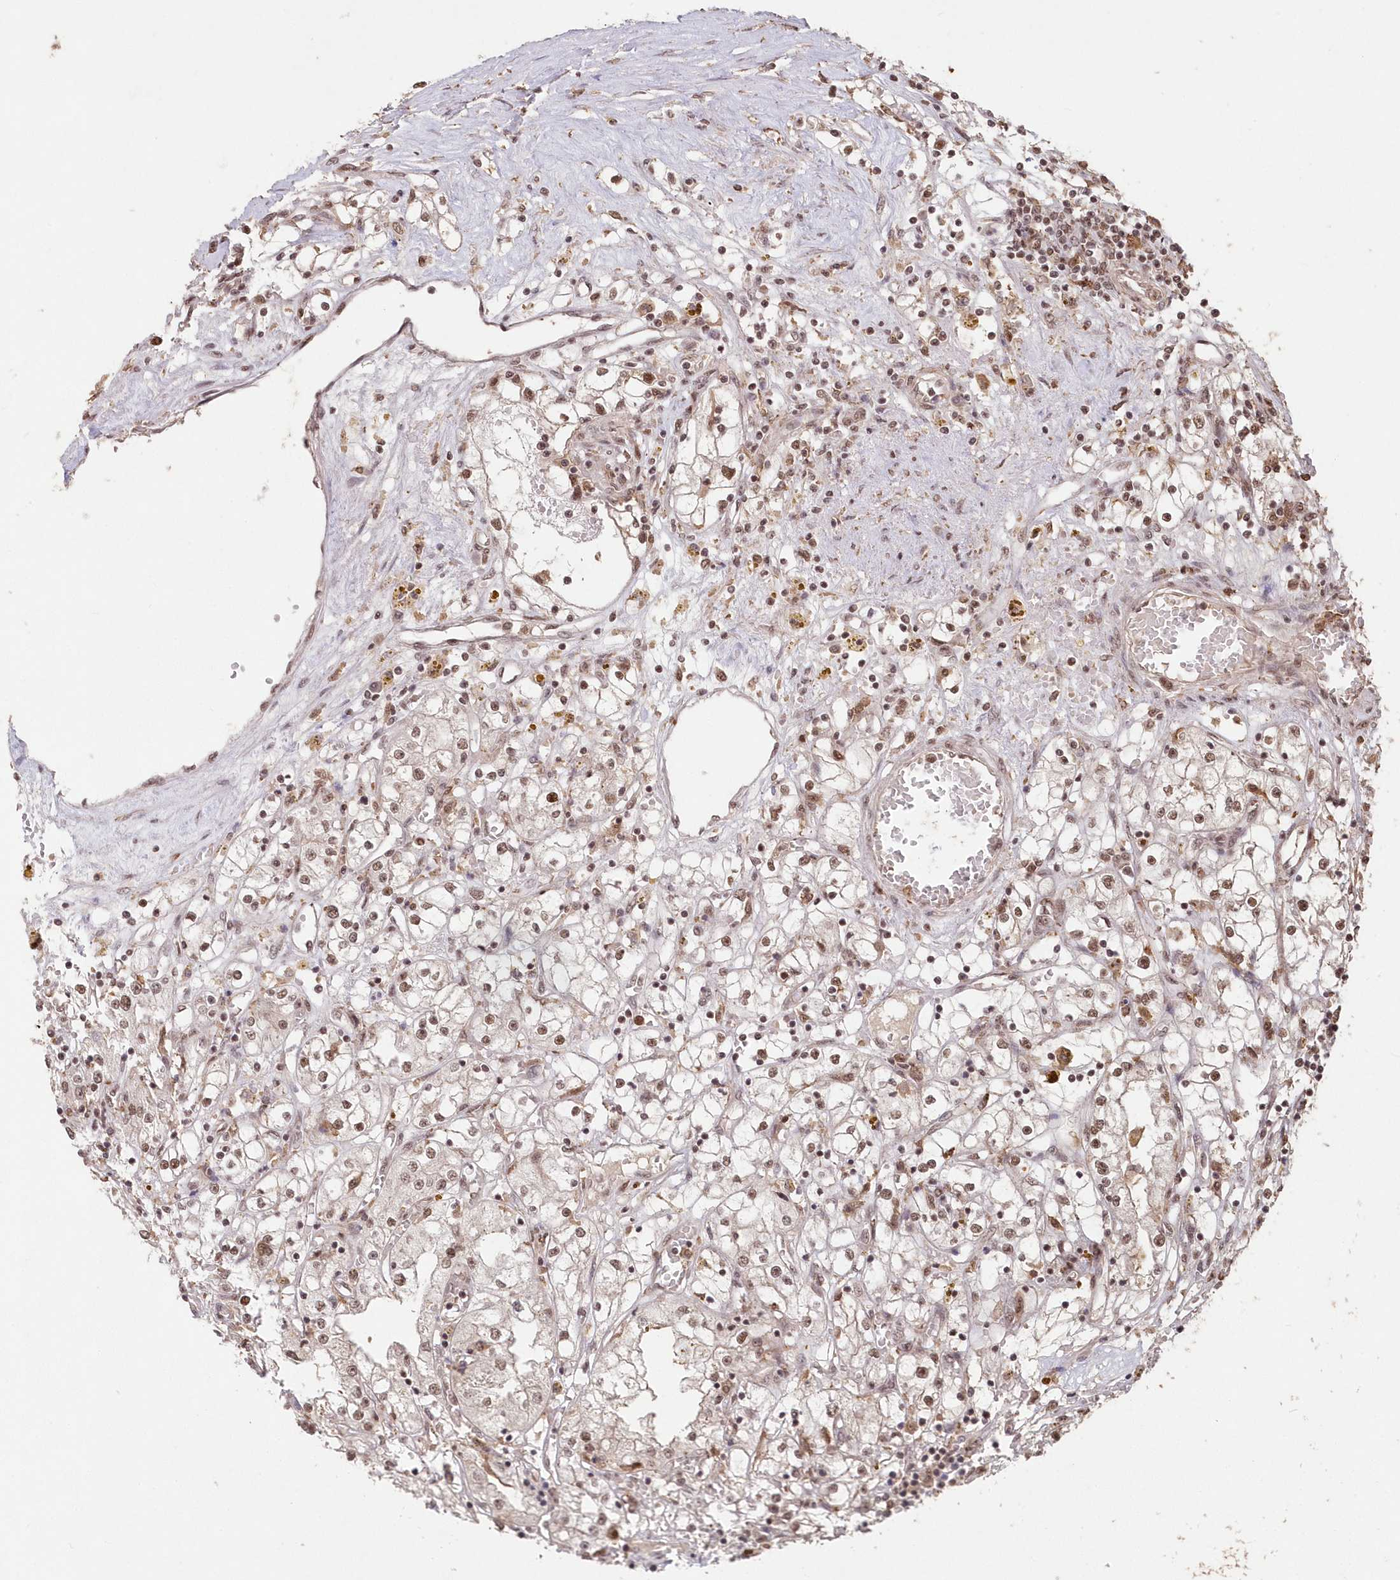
{"staining": {"intensity": "moderate", "quantity": ">75%", "location": "nuclear"}, "tissue": "renal cancer", "cell_type": "Tumor cells", "image_type": "cancer", "snomed": [{"axis": "morphology", "description": "Adenocarcinoma, NOS"}, {"axis": "topography", "description": "Kidney"}], "caption": "Protein expression analysis of human renal cancer reveals moderate nuclear expression in approximately >75% of tumor cells.", "gene": "PDS5A", "patient": {"sex": "male", "age": 56}}